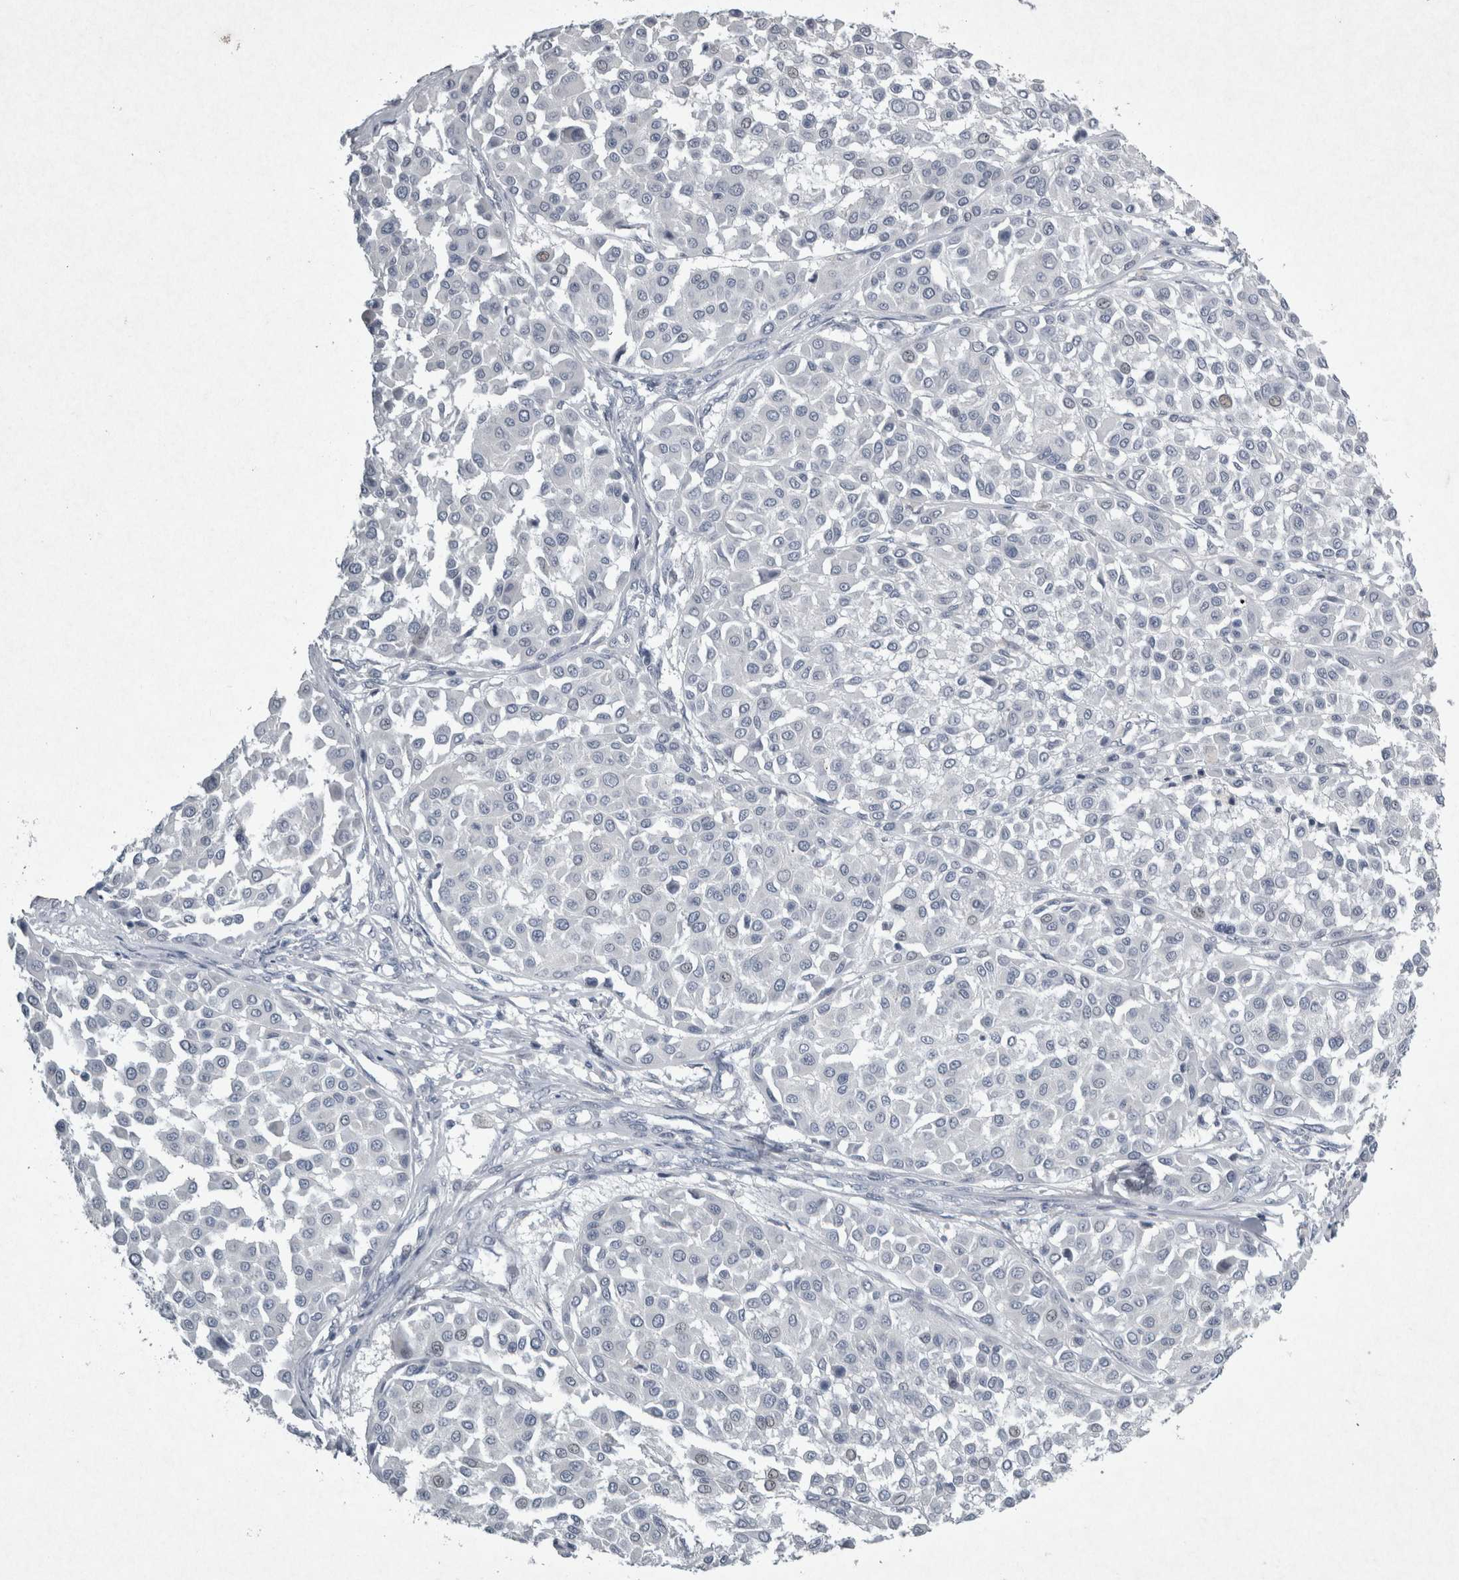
{"staining": {"intensity": "negative", "quantity": "none", "location": "none"}, "tissue": "melanoma", "cell_type": "Tumor cells", "image_type": "cancer", "snomed": [{"axis": "morphology", "description": "Malignant melanoma, Metastatic site"}, {"axis": "topography", "description": "Soft tissue"}], "caption": "The image exhibits no significant positivity in tumor cells of melanoma.", "gene": "PDX1", "patient": {"sex": "male", "age": 41}}